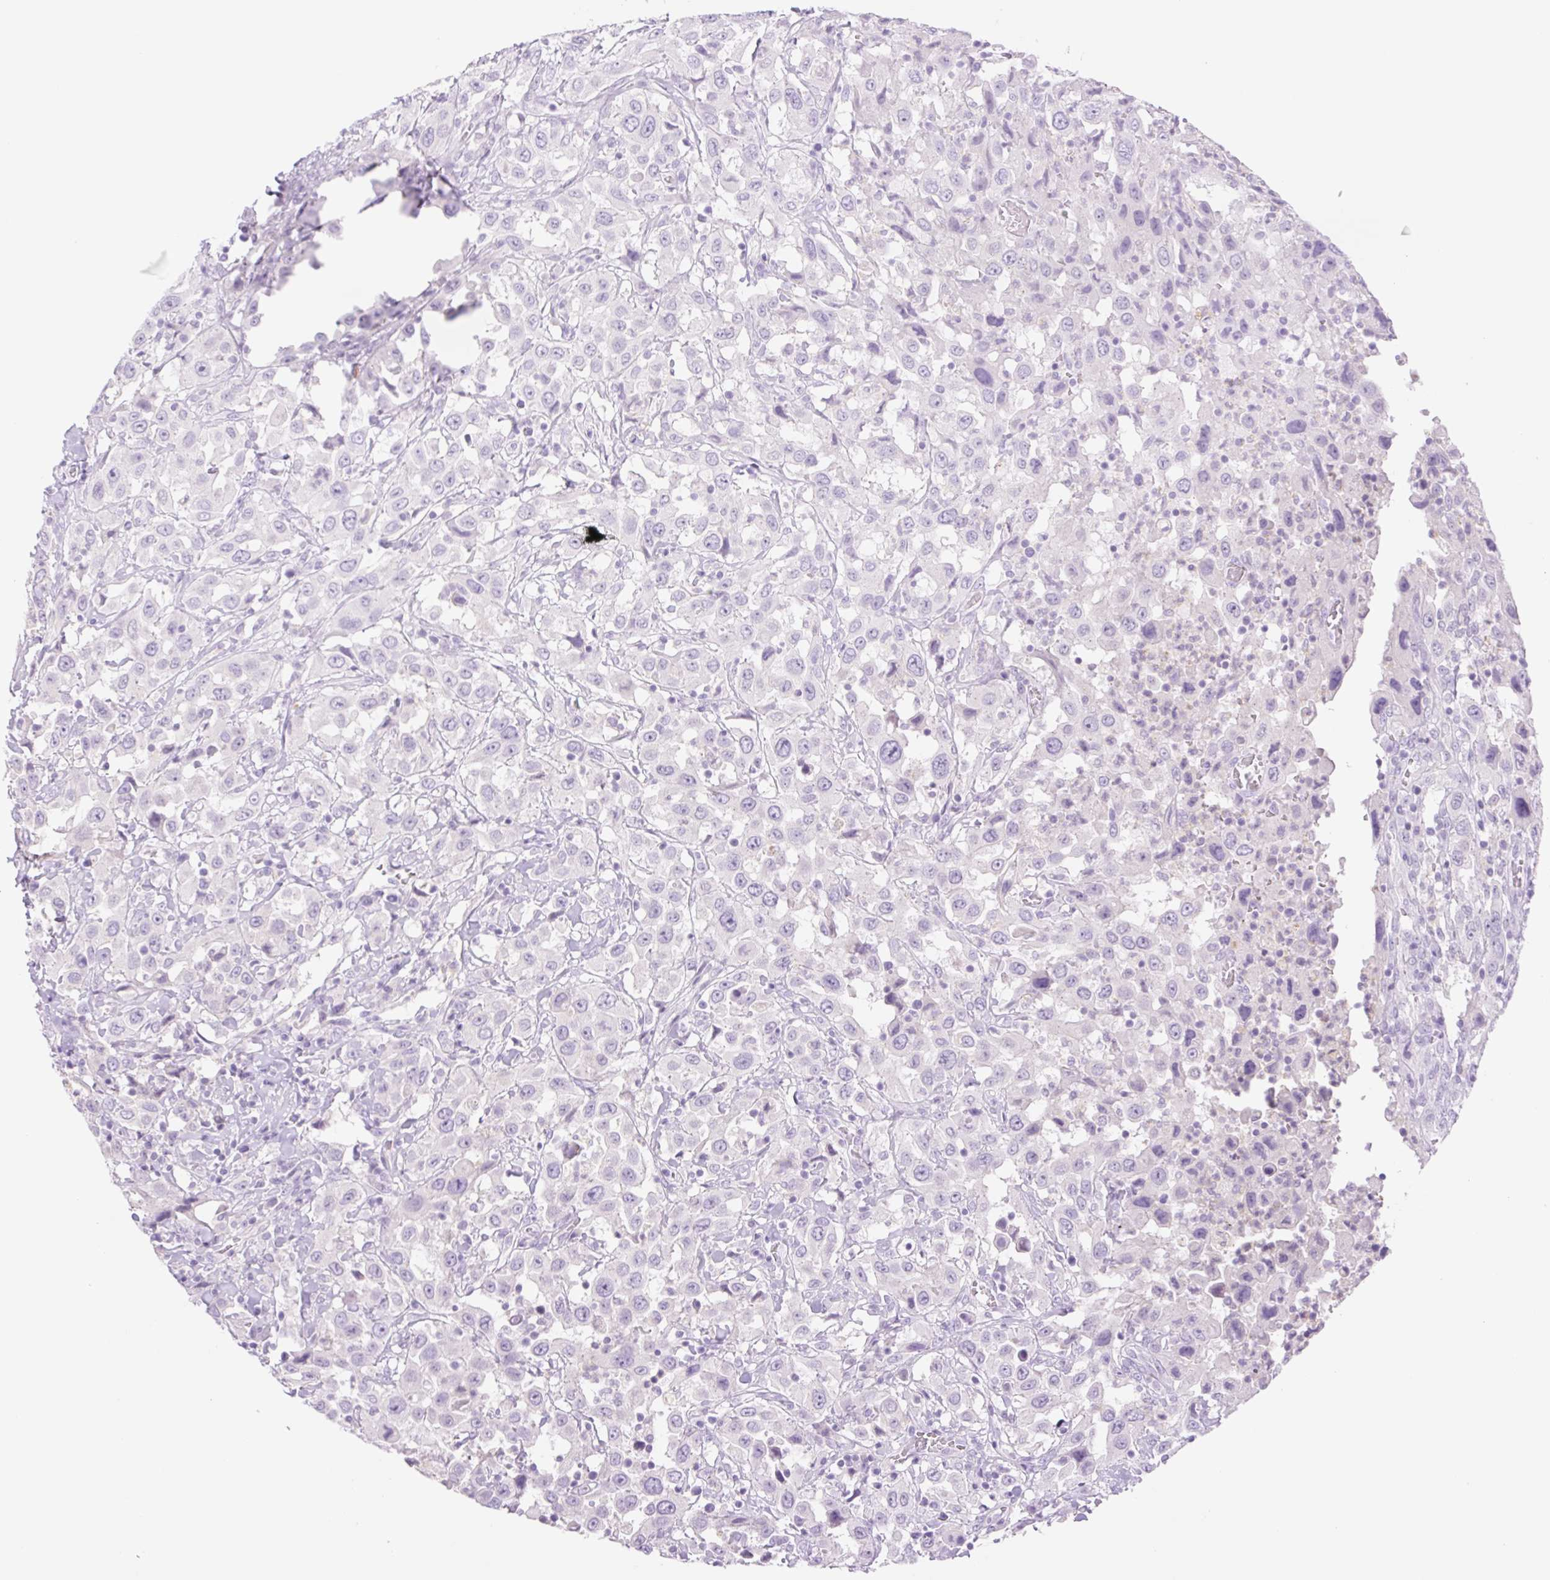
{"staining": {"intensity": "negative", "quantity": "none", "location": "none"}, "tissue": "urothelial cancer", "cell_type": "Tumor cells", "image_type": "cancer", "snomed": [{"axis": "morphology", "description": "Urothelial carcinoma, High grade"}, {"axis": "topography", "description": "Urinary bladder"}], "caption": "Micrograph shows no protein expression in tumor cells of urothelial carcinoma (high-grade) tissue.", "gene": "TBX15", "patient": {"sex": "male", "age": 61}}